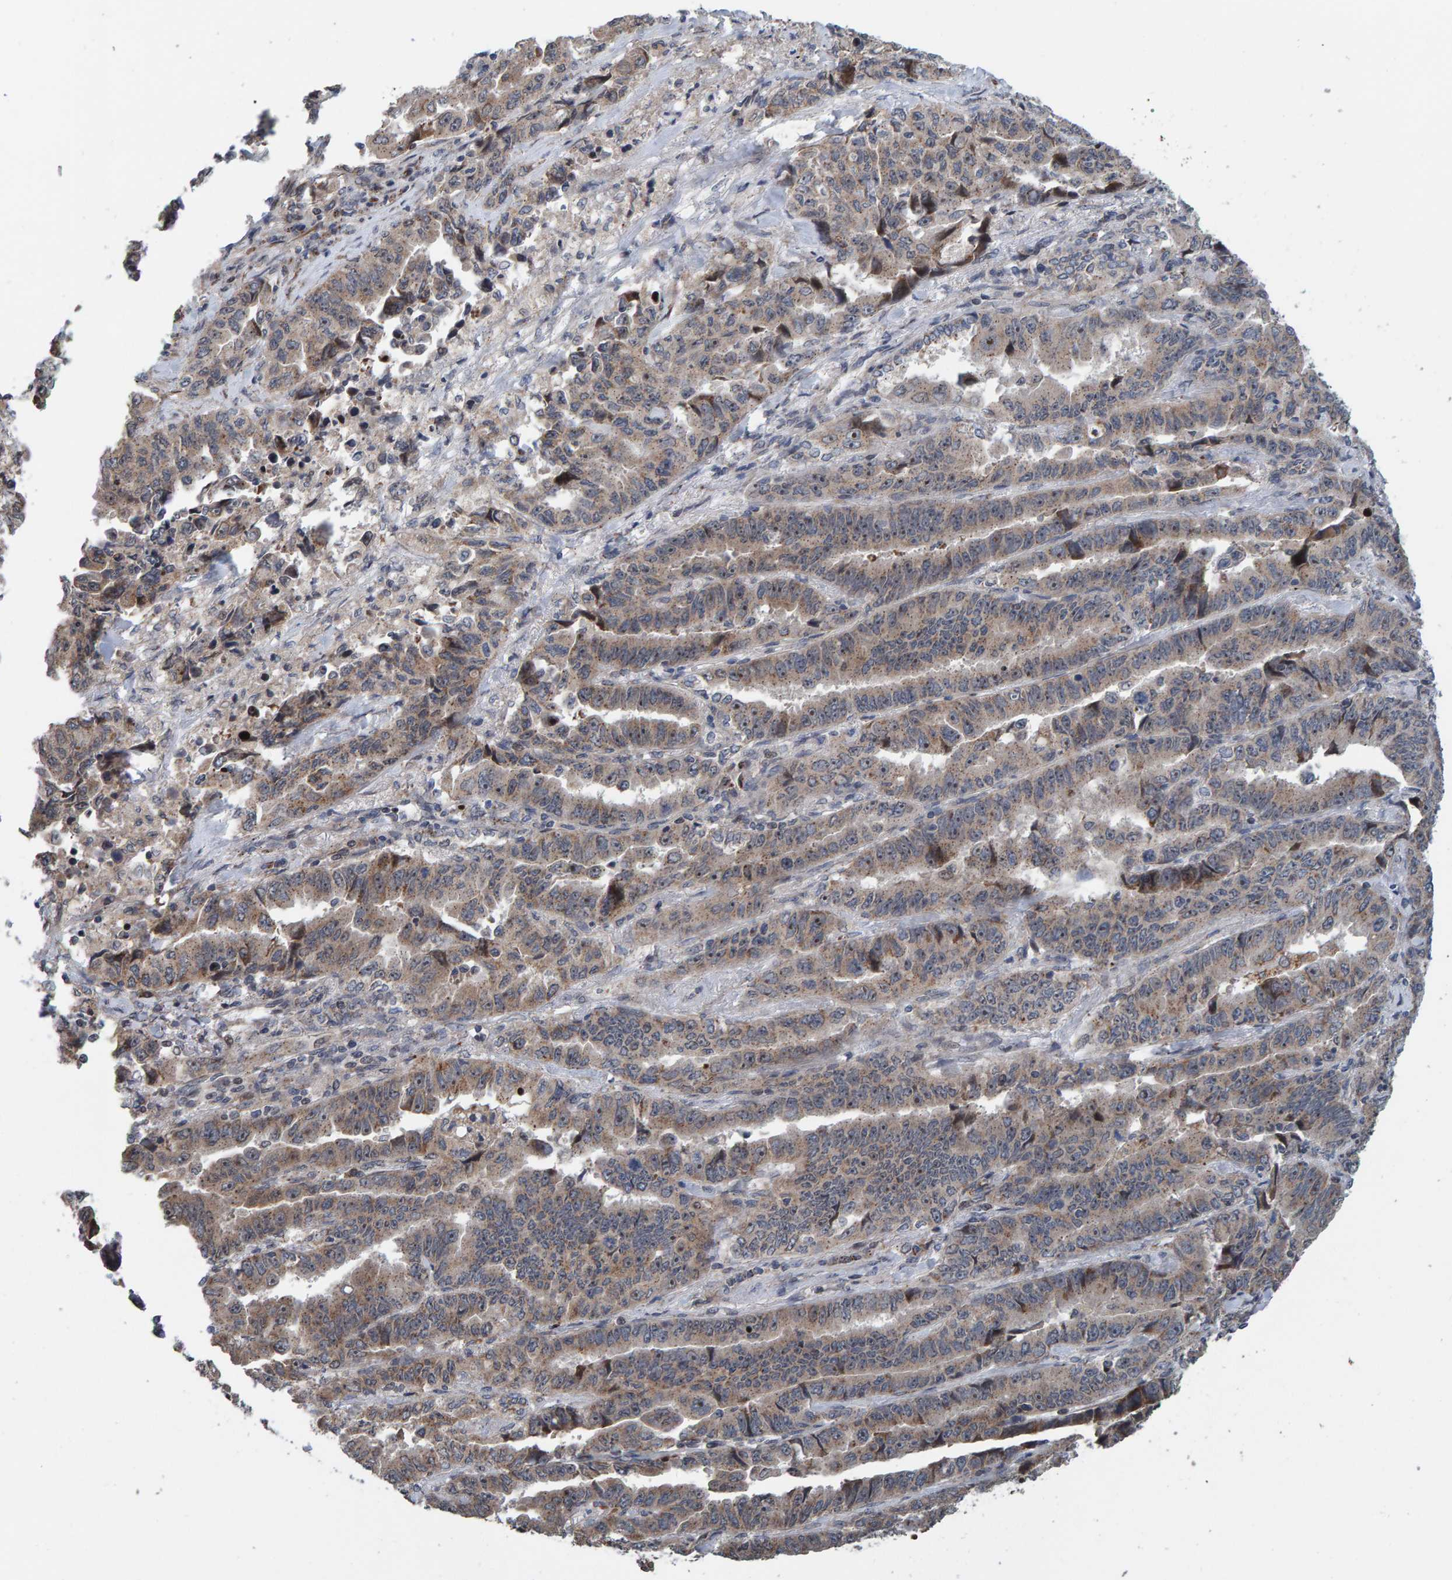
{"staining": {"intensity": "weak", "quantity": ">75%", "location": "cytoplasmic/membranous,nuclear"}, "tissue": "lung cancer", "cell_type": "Tumor cells", "image_type": "cancer", "snomed": [{"axis": "morphology", "description": "Adenocarcinoma, NOS"}, {"axis": "topography", "description": "Lung"}], "caption": "Weak cytoplasmic/membranous and nuclear staining is identified in about >75% of tumor cells in adenocarcinoma (lung).", "gene": "CCDC25", "patient": {"sex": "female", "age": 51}}